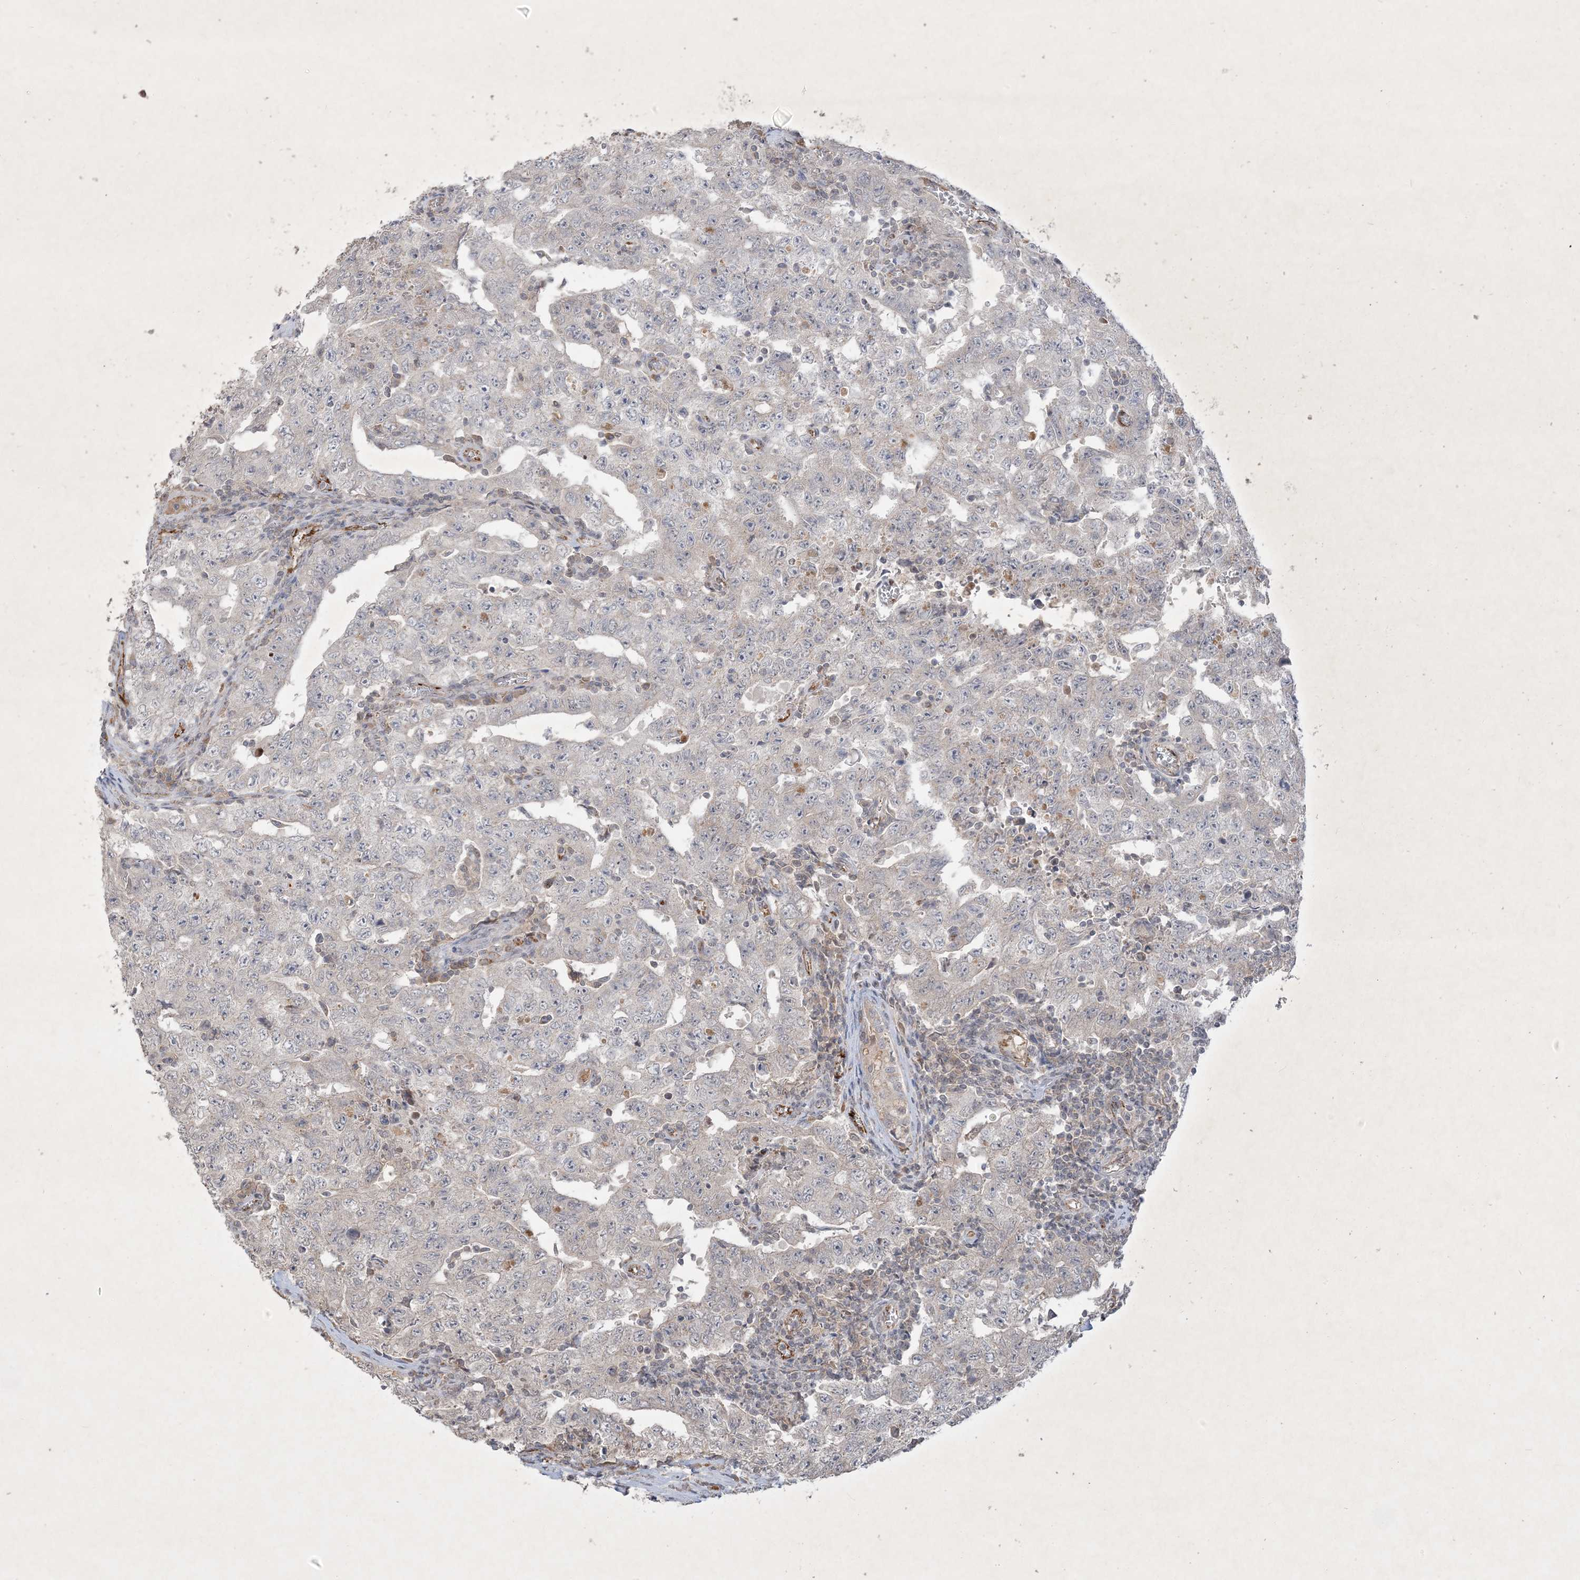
{"staining": {"intensity": "negative", "quantity": "none", "location": "none"}, "tissue": "testis cancer", "cell_type": "Tumor cells", "image_type": "cancer", "snomed": [{"axis": "morphology", "description": "Carcinoma, Embryonal, NOS"}, {"axis": "topography", "description": "Testis"}], "caption": "This is a histopathology image of immunohistochemistry staining of testis cancer (embryonal carcinoma), which shows no staining in tumor cells.", "gene": "PRSS36", "patient": {"sex": "male", "age": 26}}